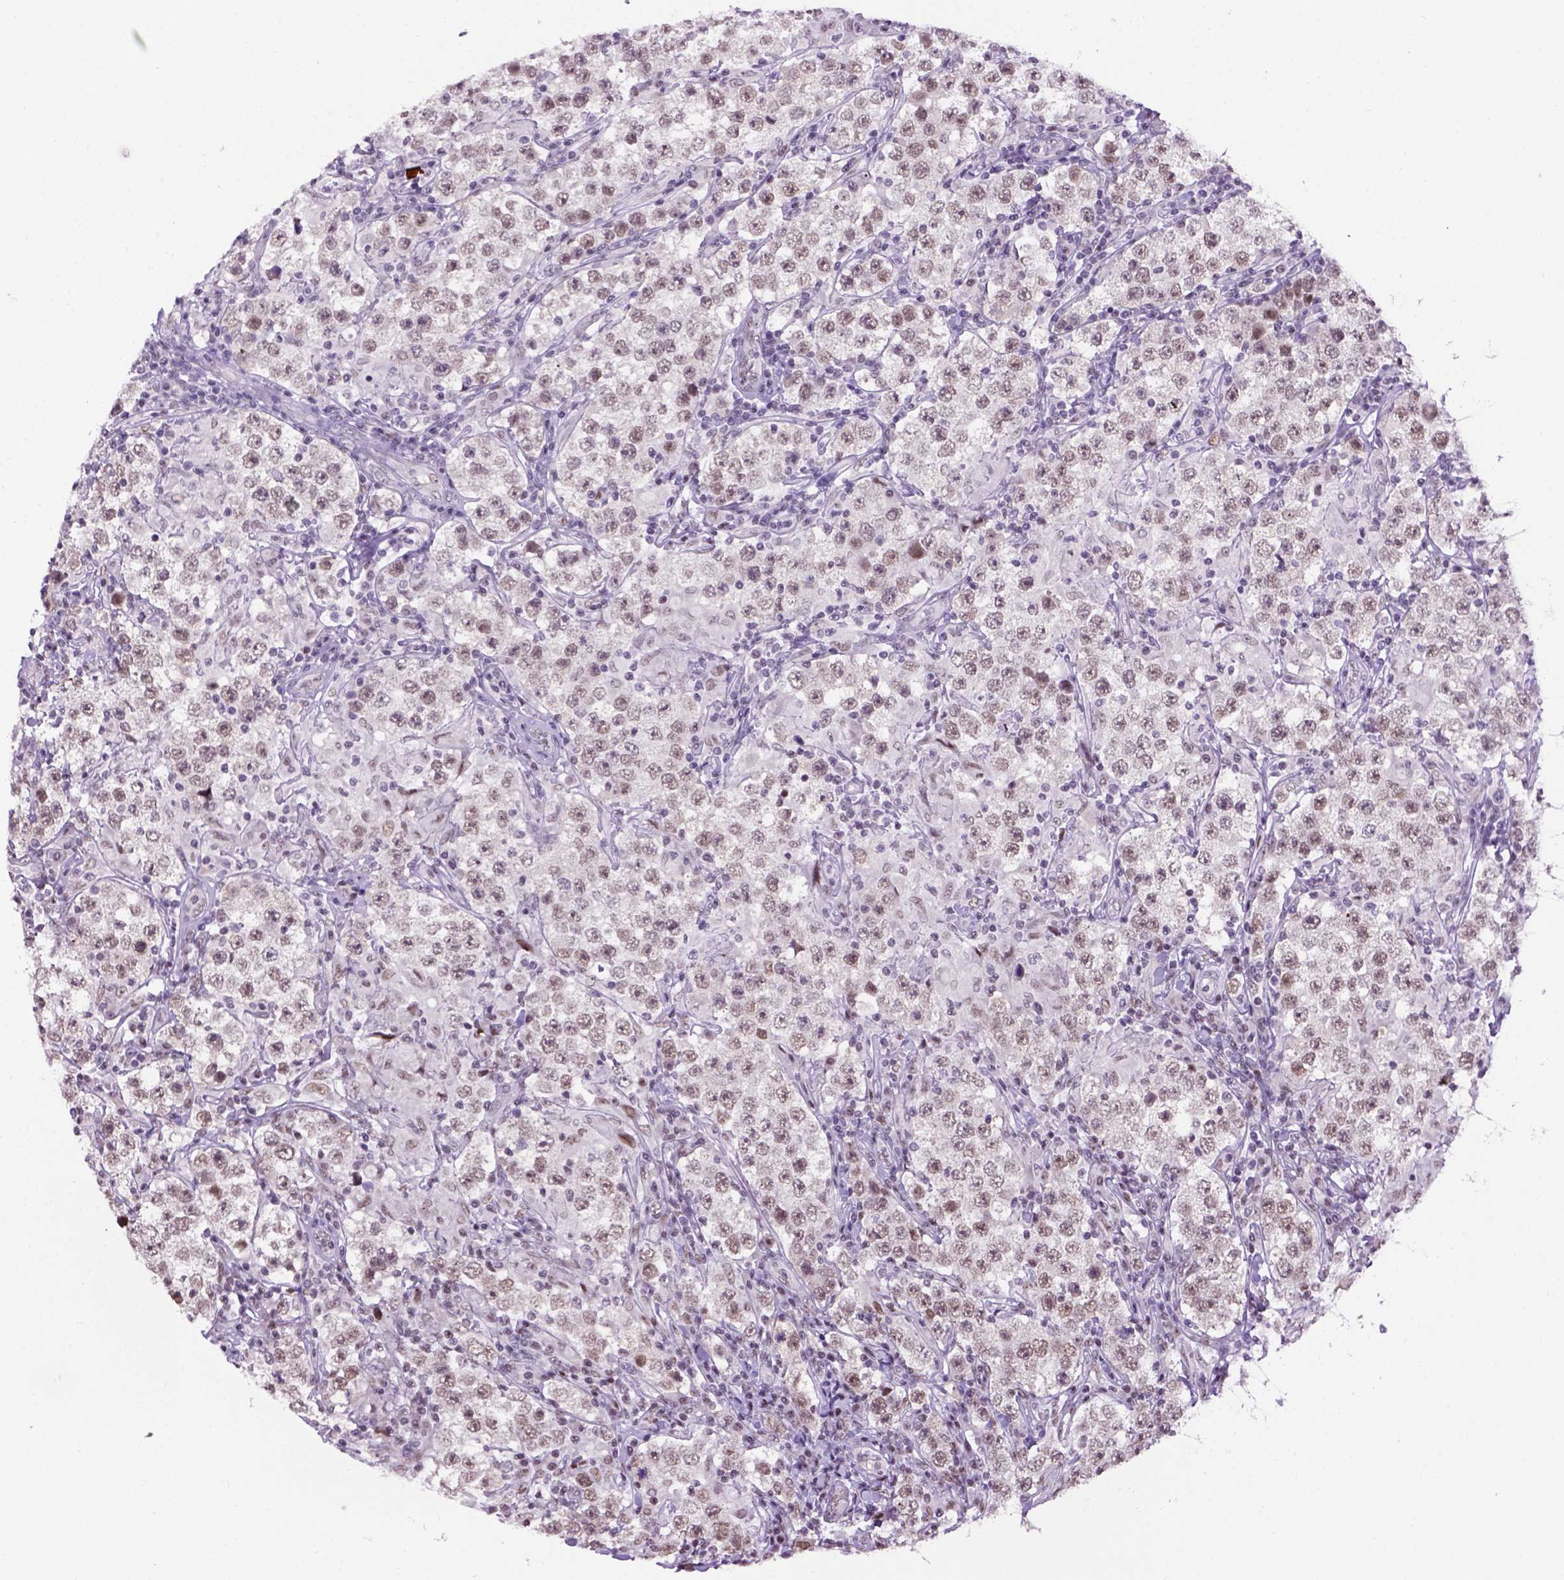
{"staining": {"intensity": "weak", "quantity": "25%-75%", "location": "nuclear"}, "tissue": "testis cancer", "cell_type": "Tumor cells", "image_type": "cancer", "snomed": [{"axis": "morphology", "description": "Seminoma, NOS"}, {"axis": "morphology", "description": "Carcinoma, Embryonal, NOS"}, {"axis": "topography", "description": "Testis"}], "caption": "Tumor cells show low levels of weak nuclear staining in approximately 25%-75% of cells in seminoma (testis).", "gene": "TBPL1", "patient": {"sex": "male", "age": 41}}